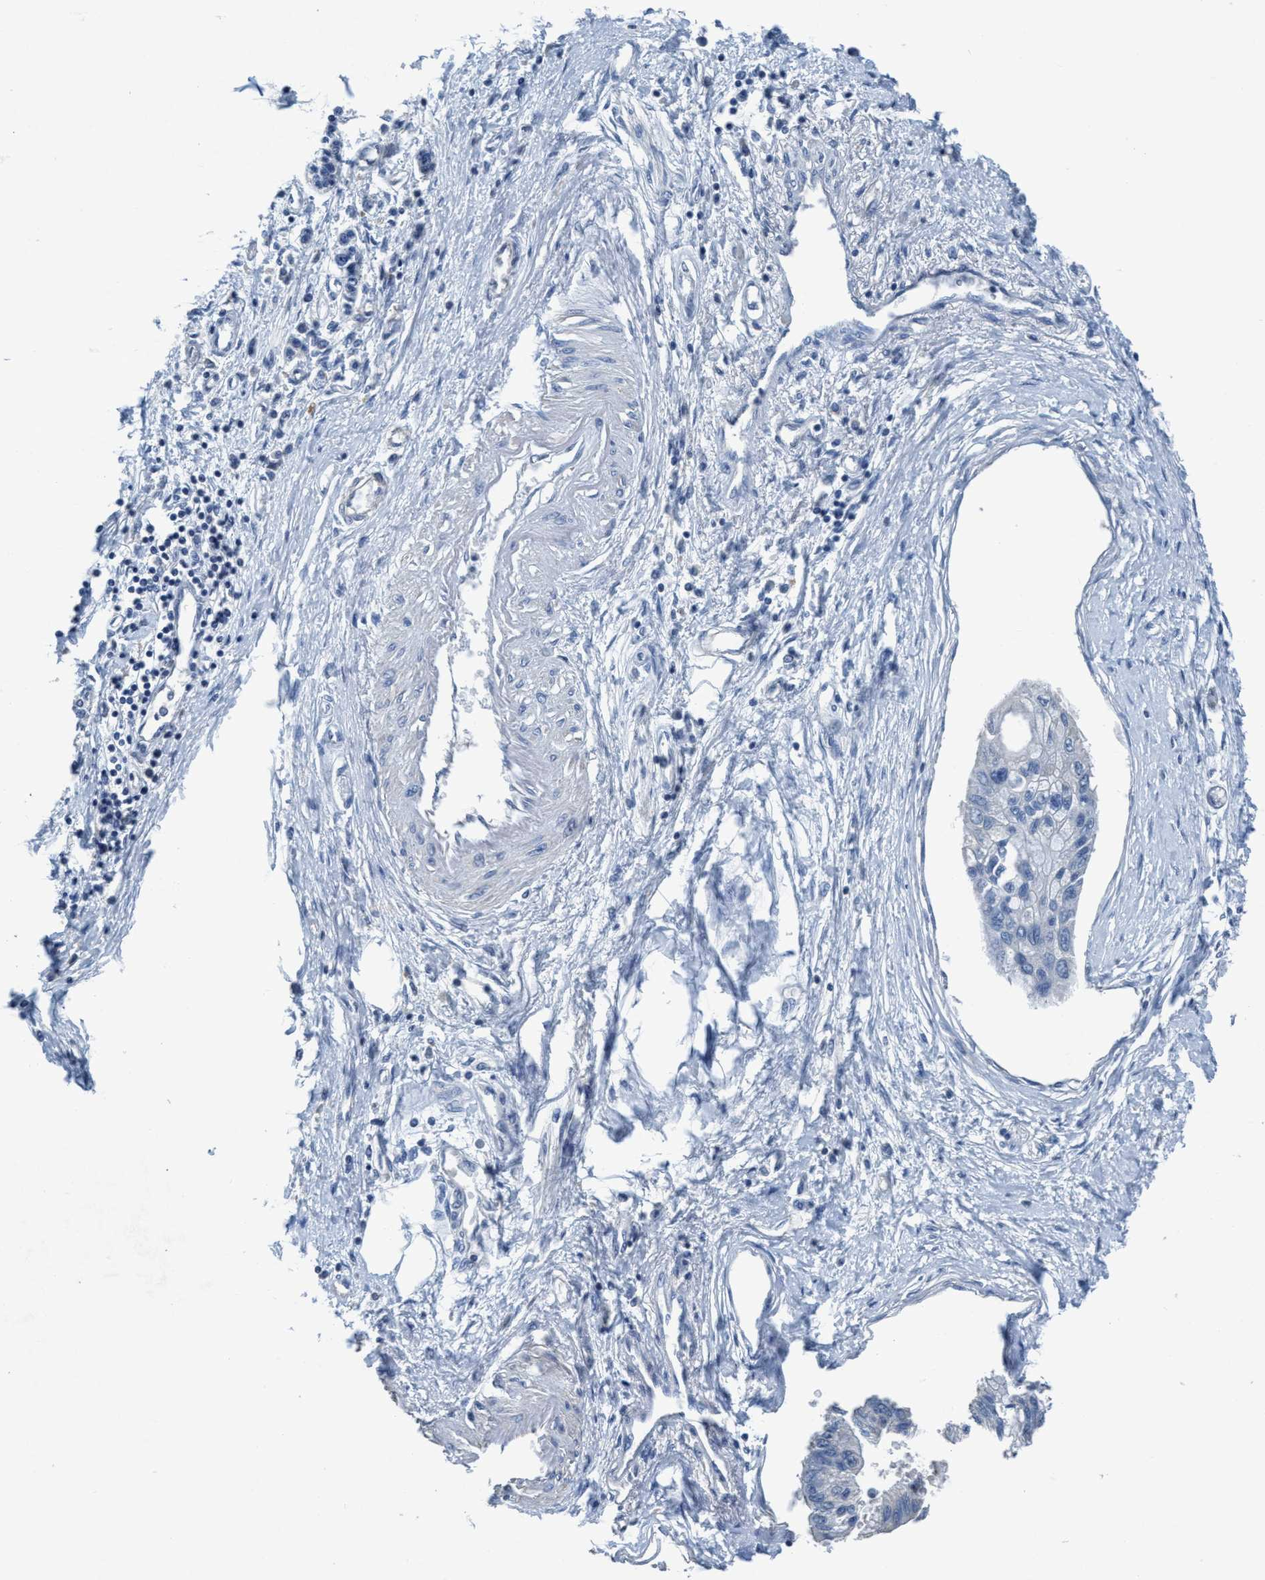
{"staining": {"intensity": "negative", "quantity": "none", "location": "none"}, "tissue": "pancreatic cancer", "cell_type": "Tumor cells", "image_type": "cancer", "snomed": [{"axis": "morphology", "description": "Adenocarcinoma, NOS"}, {"axis": "topography", "description": "Pancreas"}], "caption": "There is no significant positivity in tumor cells of pancreatic cancer (adenocarcinoma). (DAB (3,3'-diaminobenzidine) IHC, high magnification).", "gene": "ANKFN1", "patient": {"sex": "female", "age": 77}}